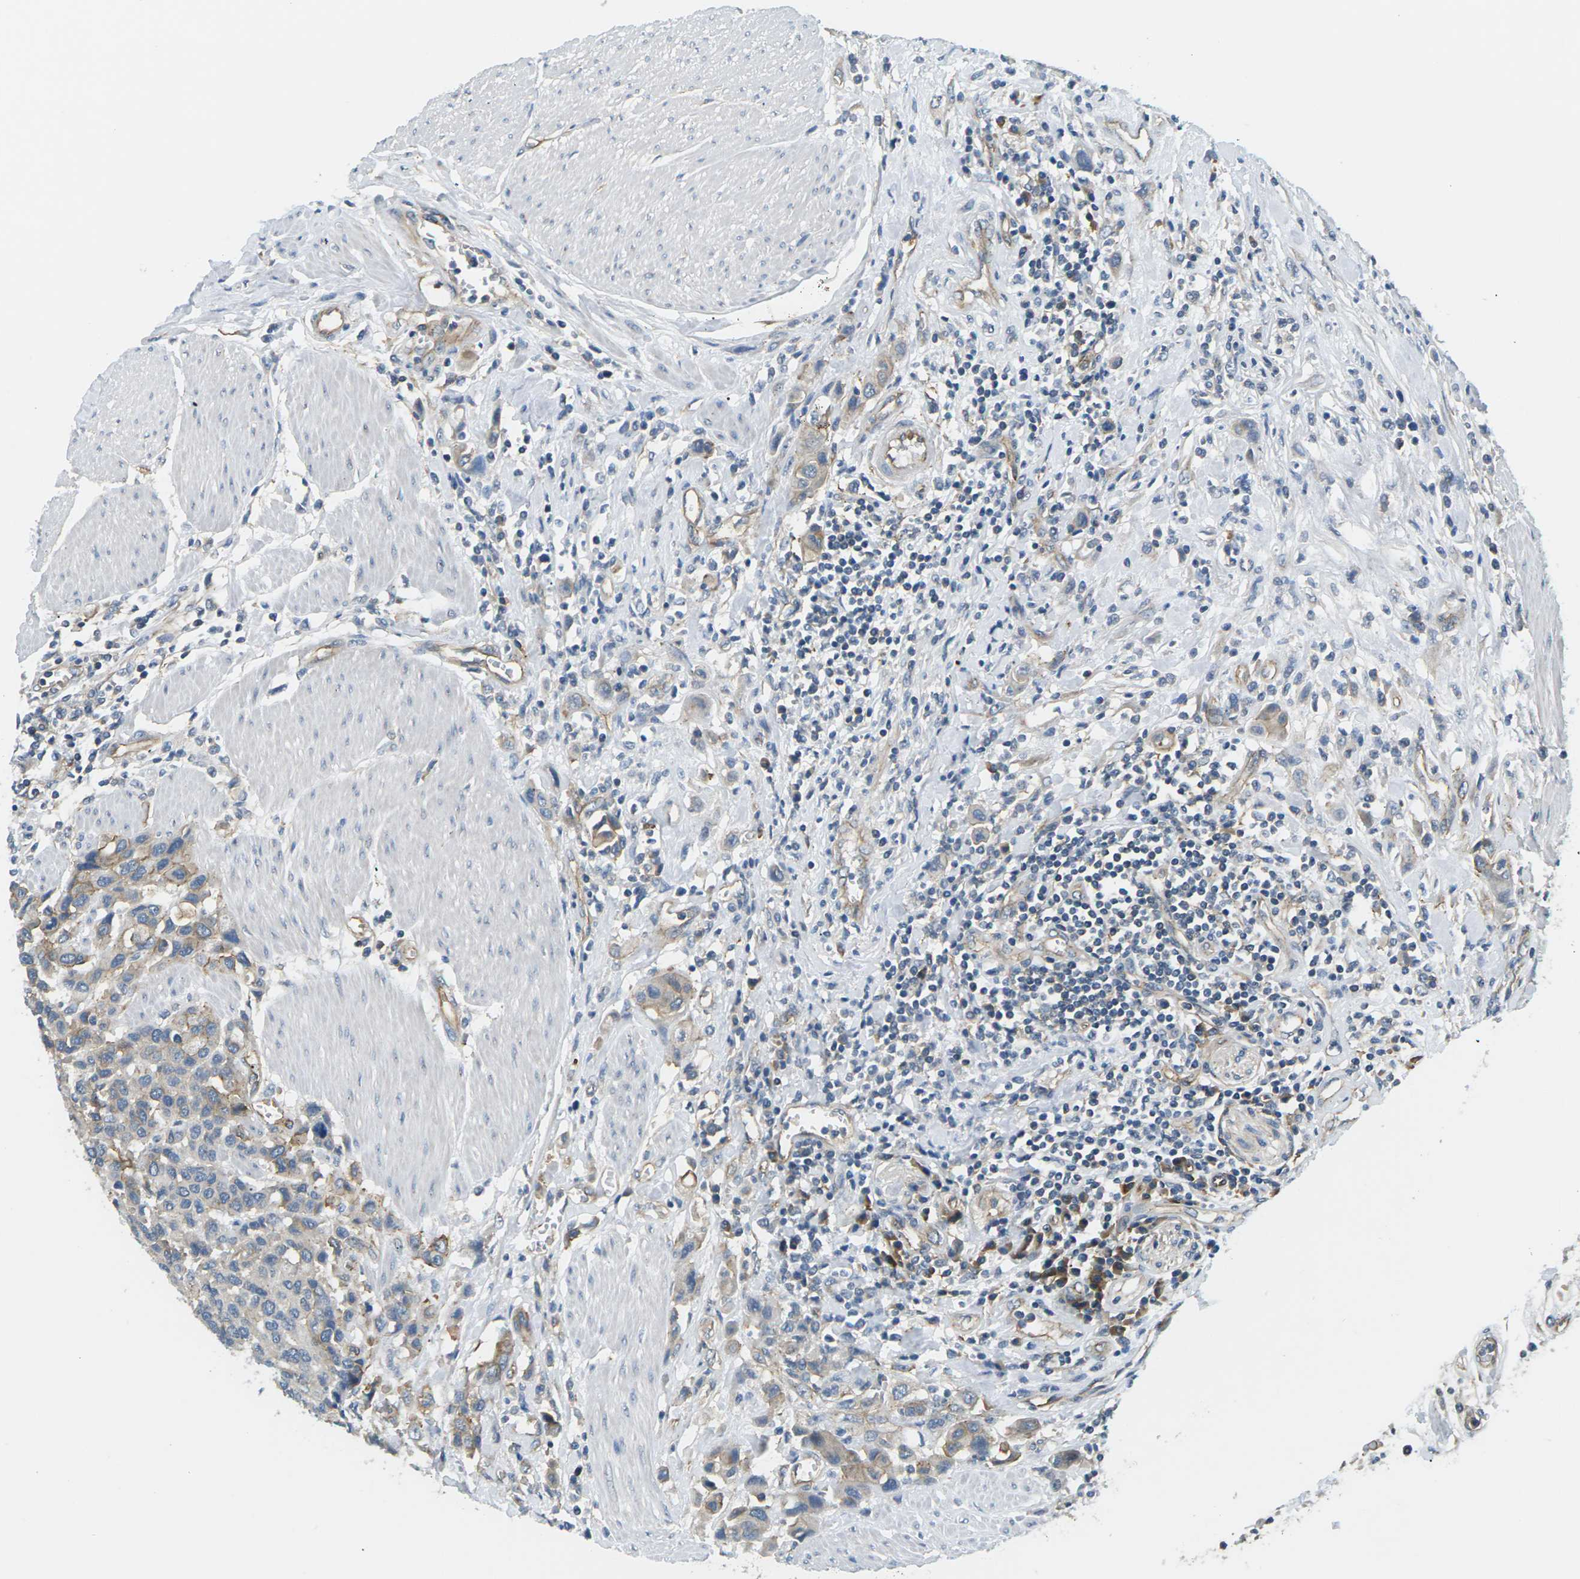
{"staining": {"intensity": "weak", "quantity": "<25%", "location": "cytoplasmic/membranous"}, "tissue": "urothelial cancer", "cell_type": "Tumor cells", "image_type": "cancer", "snomed": [{"axis": "morphology", "description": "Urothelial carcinoma, High grade"}, {"axis": "topography", "description": "Urinary bladder"}], "caption": "Histopathology image shows no significant protein positivity in tumor cells of urothelial cancer.", "gene": "SLC13A3", "patient": {"sex": "male", "age": 50}}